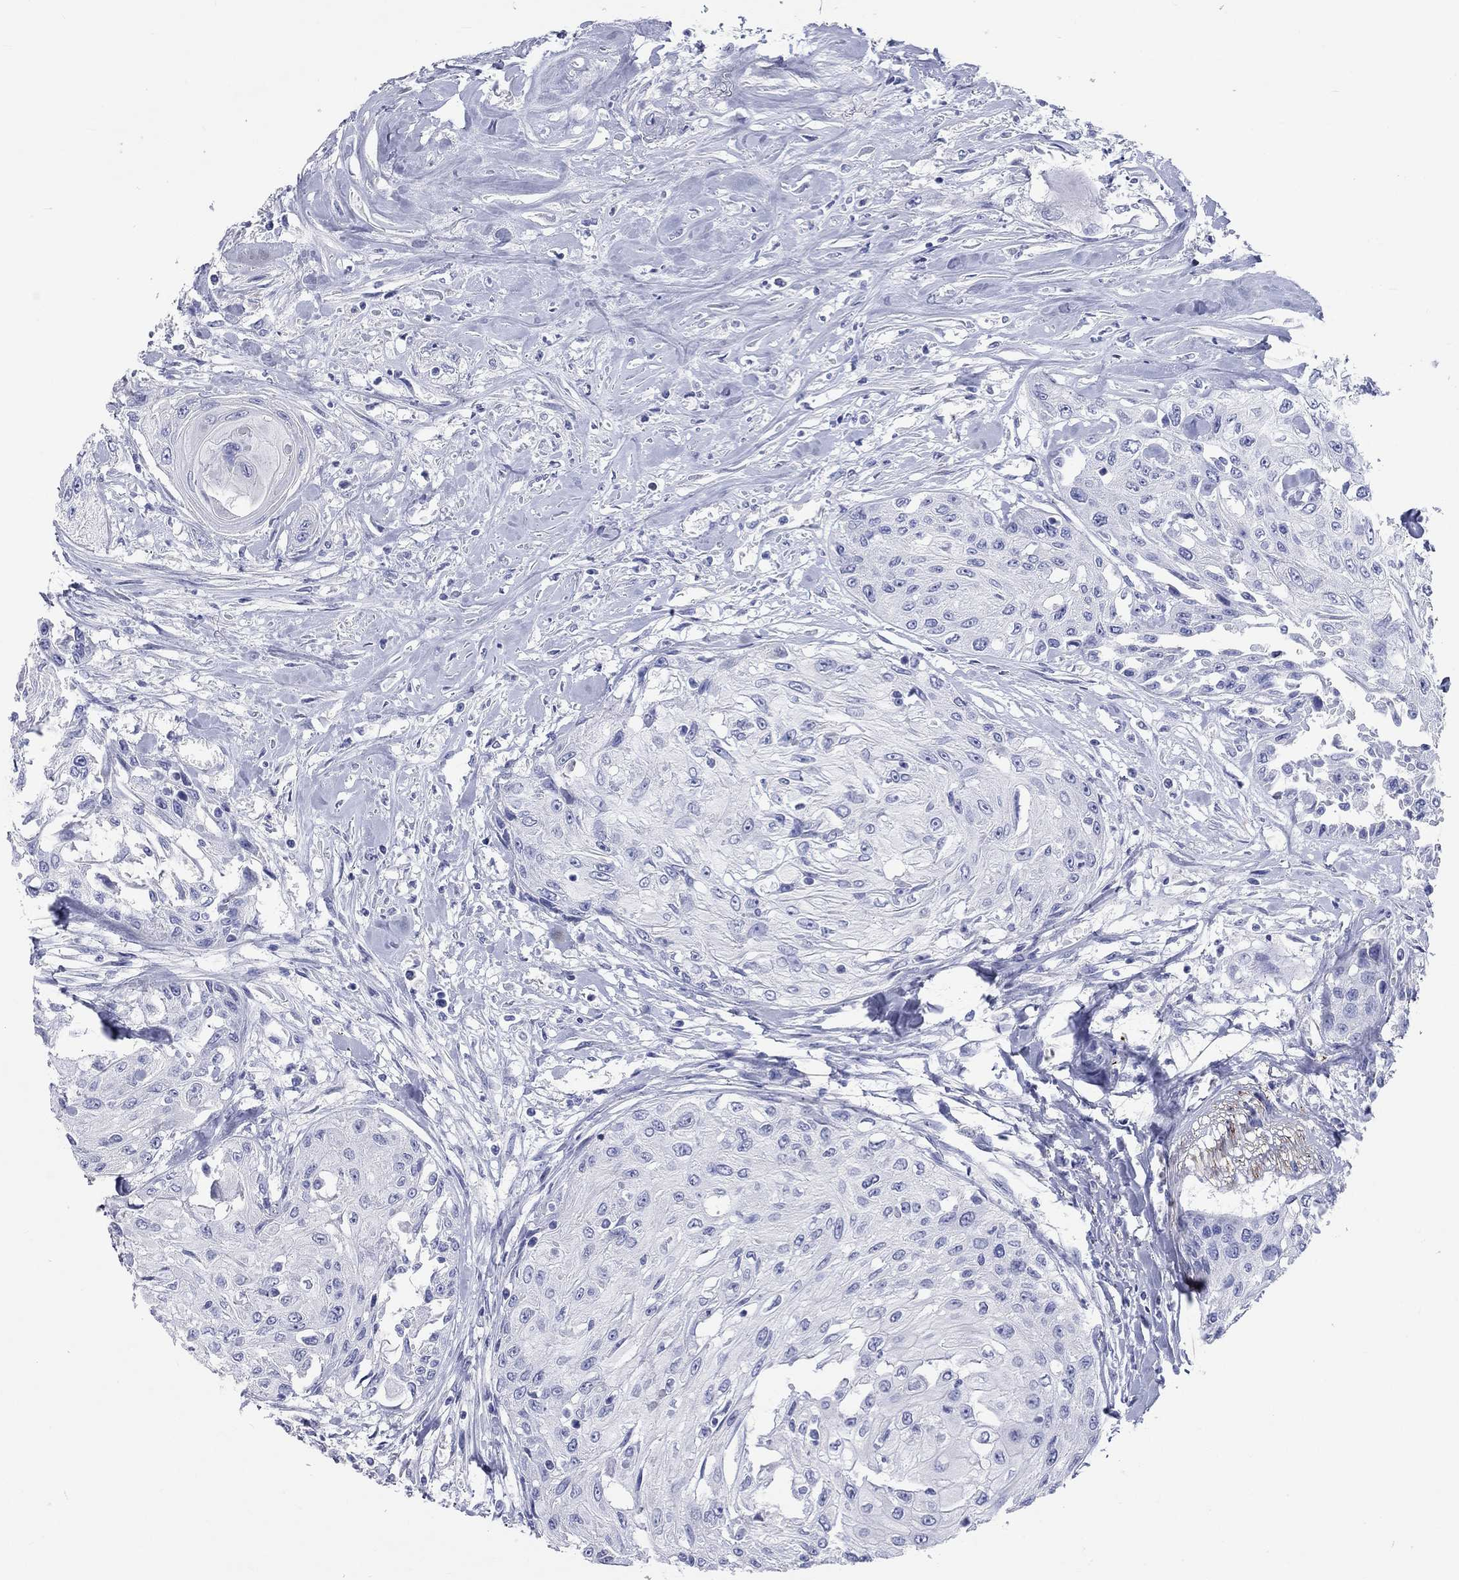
{"staining": {"intensity": "negative", "quantity": "none", "location": "none"}, "tissue": "head and neck cancer", "cell_type": "Tumor cells", "image_type": "cancer", "snomed": [{"axis": "morphology", "description": "Normal tissue, NOS"}, {"axis": "morphology", "description": "Squamous cell carcinoma, NOS"}, {"axis": "topography", "description": "Oral tissue"}, {"axis": "topography", "description": "Peripheral nerve tissue"}, {"axis": "topography", "description": "Head-Neck"}], "caption": "Image shows no significant protein expression in tumor cells of squamous cell carcinoma (head and neck). The staining is performed using DAB (3,3'-diaminobenzidine) brown chromogen with nuclei counter-stained in using hematoxylin.", "gene": "SPATA9", "patient": {"sex": "female", "age": 59}}